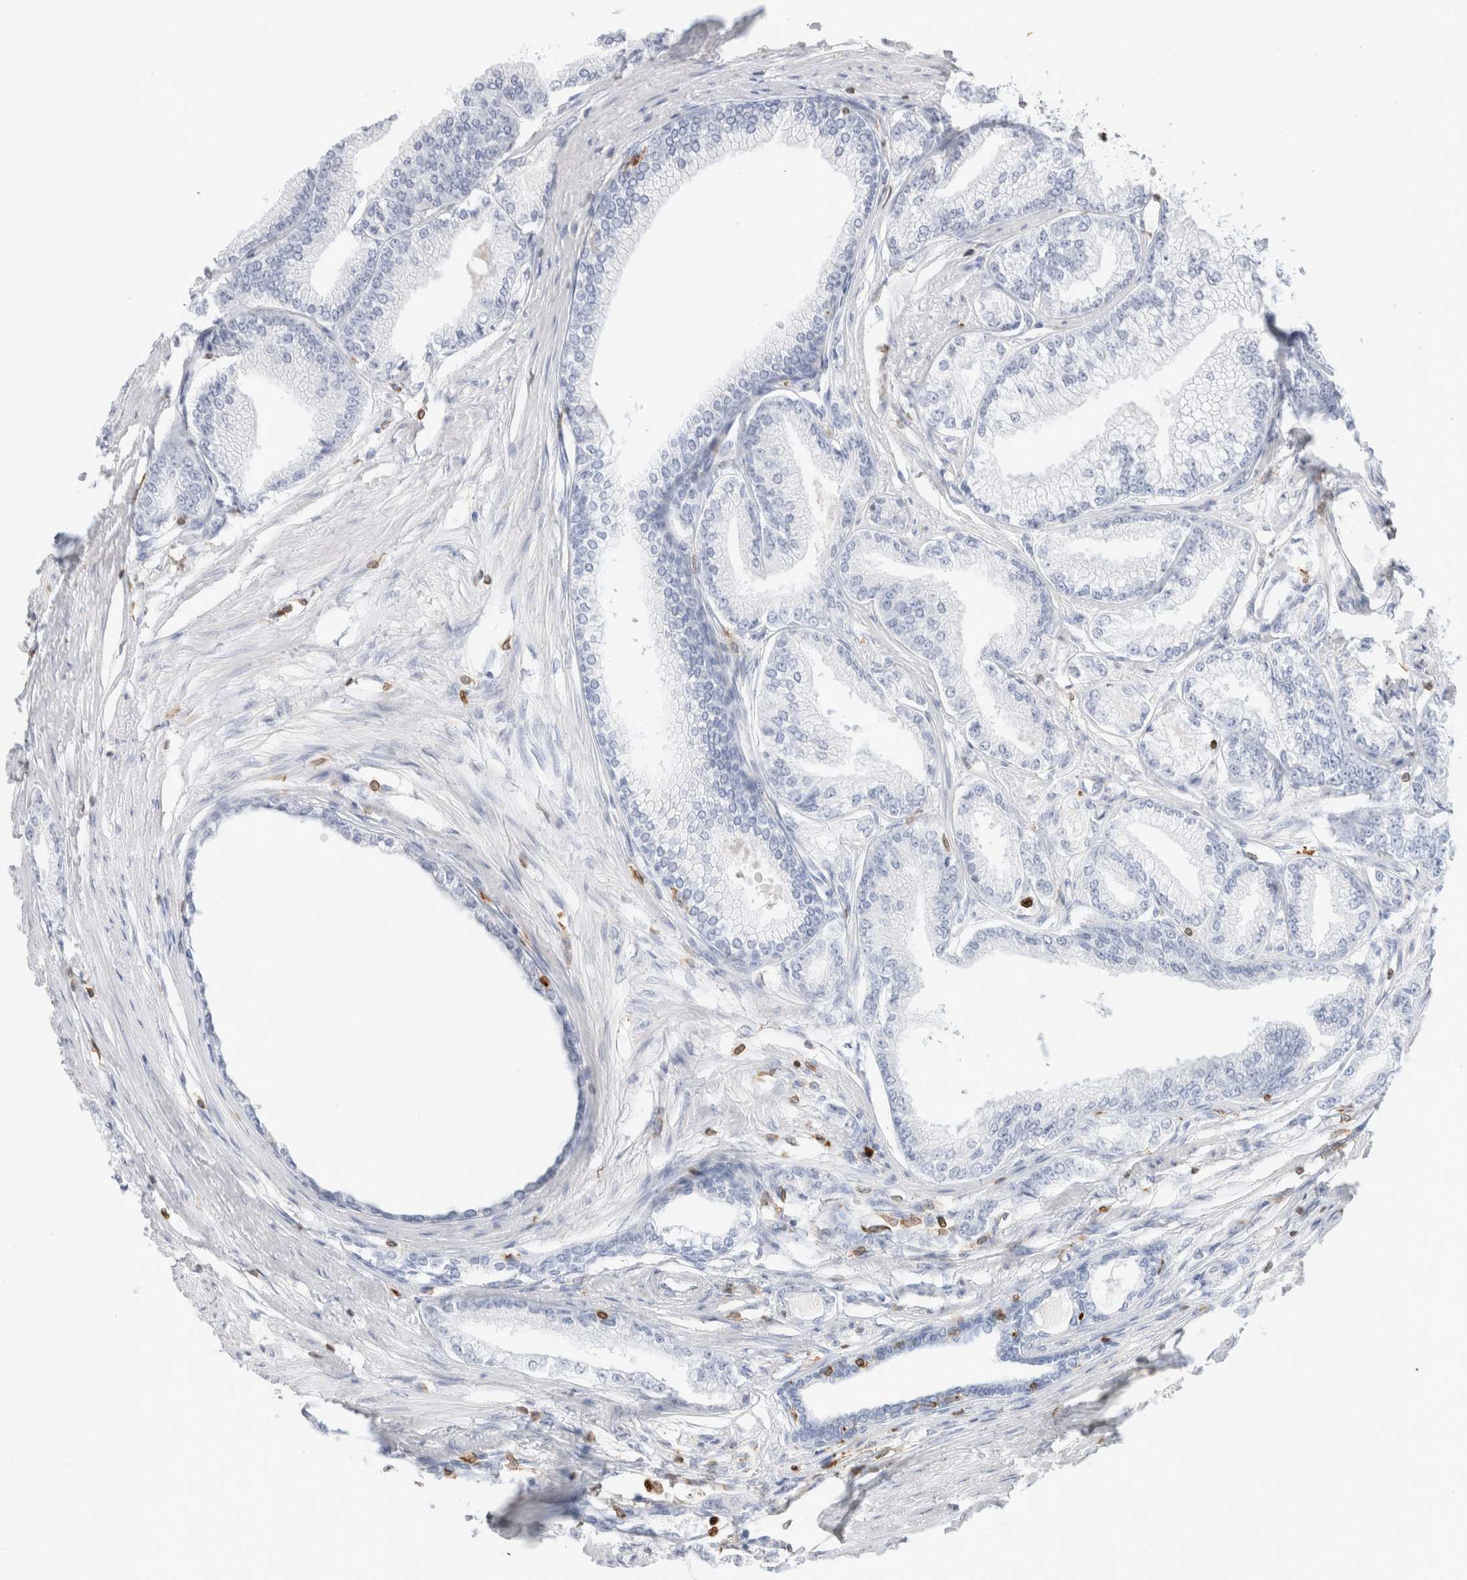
{"staining": {"intensity": "negative", "quantity": "none", "location": "none"}, "tissue": "prostate cancer", "cell_type": "Tumor cells", "image_type": "cancer", "snomed": [{"axis": "morphology", "description": "Adenocarcinoma, Low grade"}, {"axis": "topography", "description": "Prostate"}], "caption": "A micrograph of prostate cancer (adenocarcinoma (low-grade)) stained for a protein displays no brown staining in tumor cells. (Brightfield microscopy of DAB (3,3'-diaminobenzidine) IHC at high magnification).", "gene": "ALOX5AP", "patient": {"sex": "male", "age": 52}}